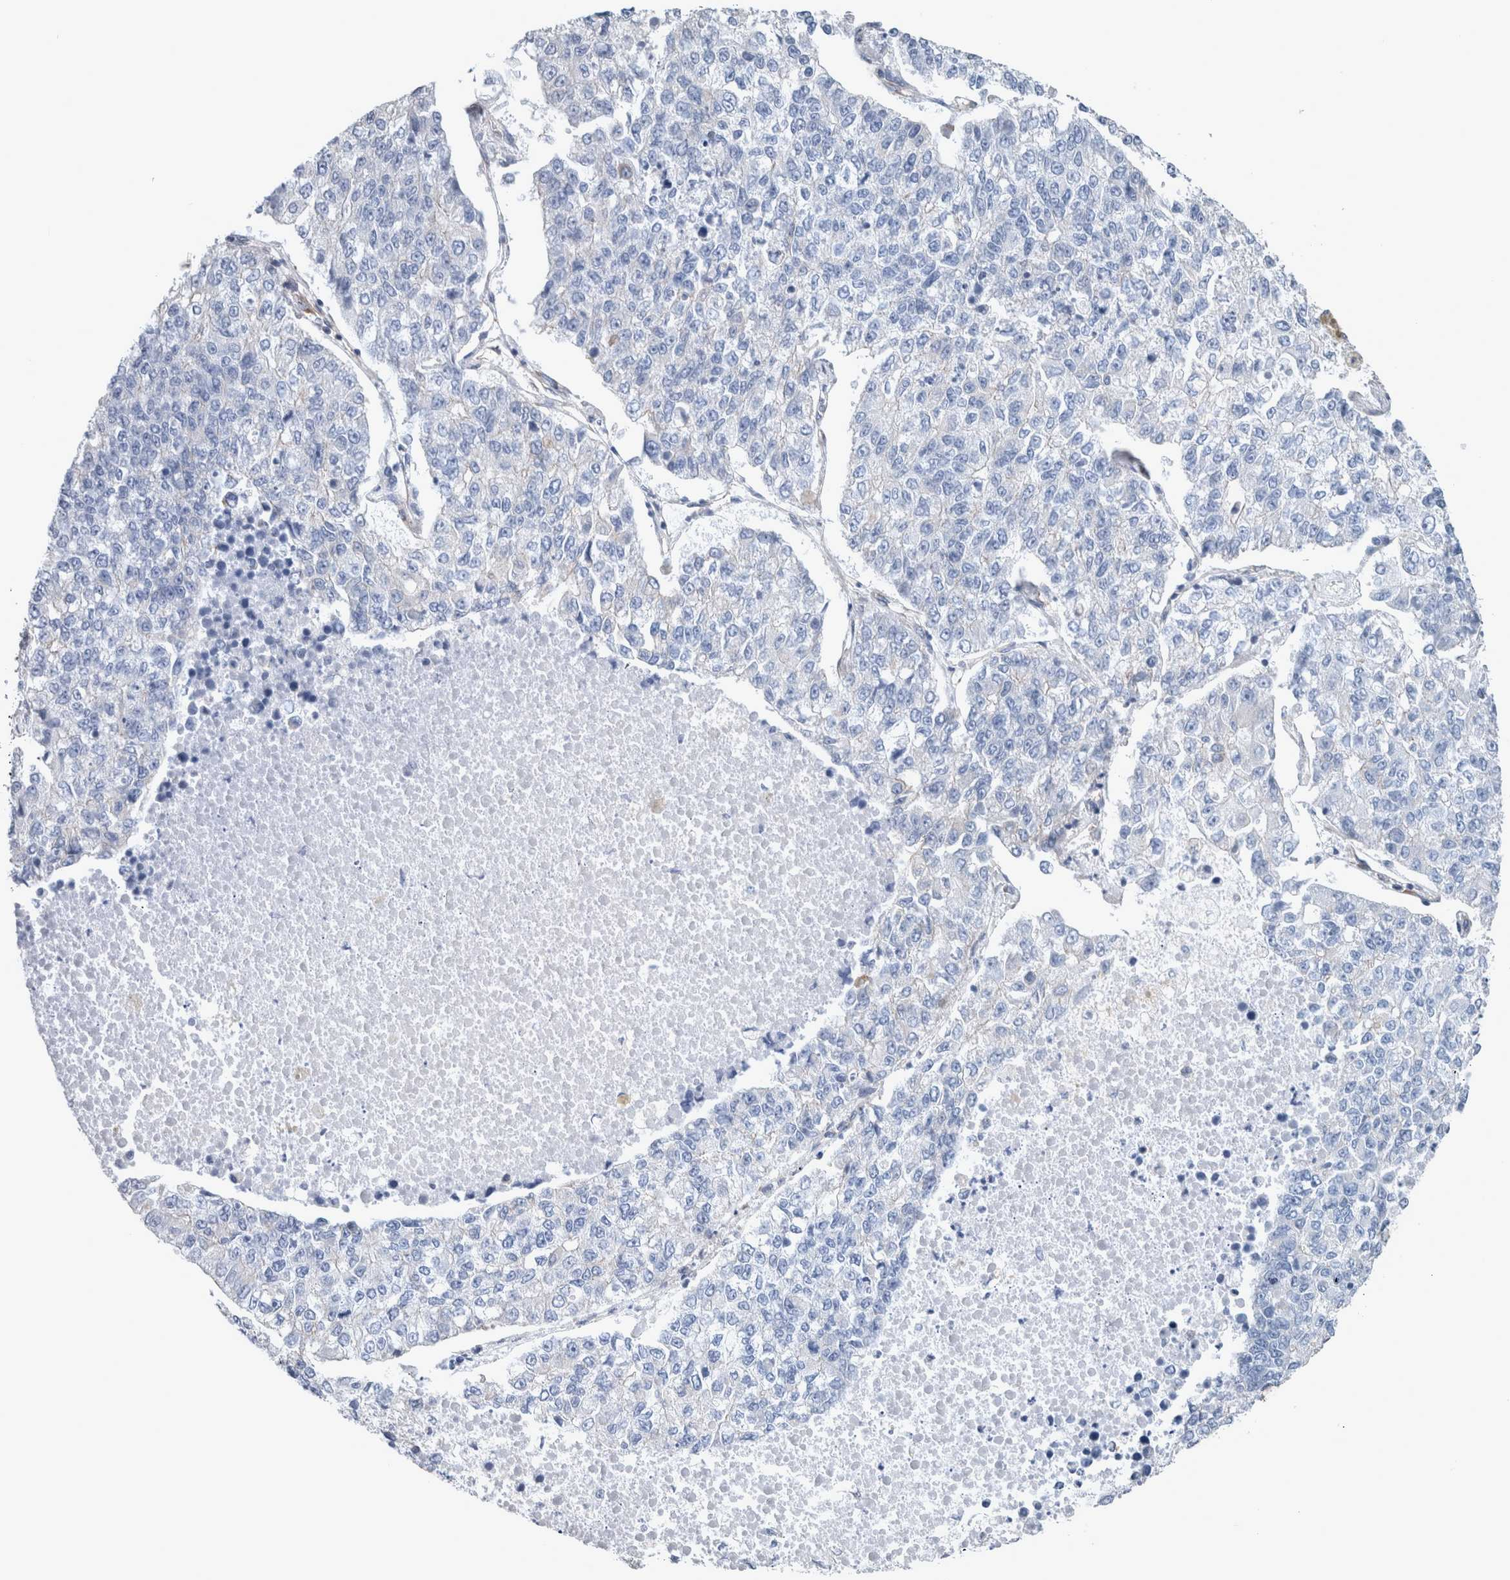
{"staining": {"intensity": "negative", "quantity": "none", "location": "none"}, "tissue": "lung cancer", "cell_type": "Tumor cells", "image_type": "cancer", "snomed": [{"axis": "morphology", "description": "Adenocarcinoma, NOS"}, {"axis": "topography", "description": "Lung"}], "caption": "DAB immunohistochemical staining of lung cancer (adenocarcinoma) displays no significant positivity in tumor cells. (DAB (3,3'-diaminobenzidine) IHC visualized using brightfield microscopy, high magnification).", "gene": "PLEC", "patient": {"sex": "male", "age": 49}}